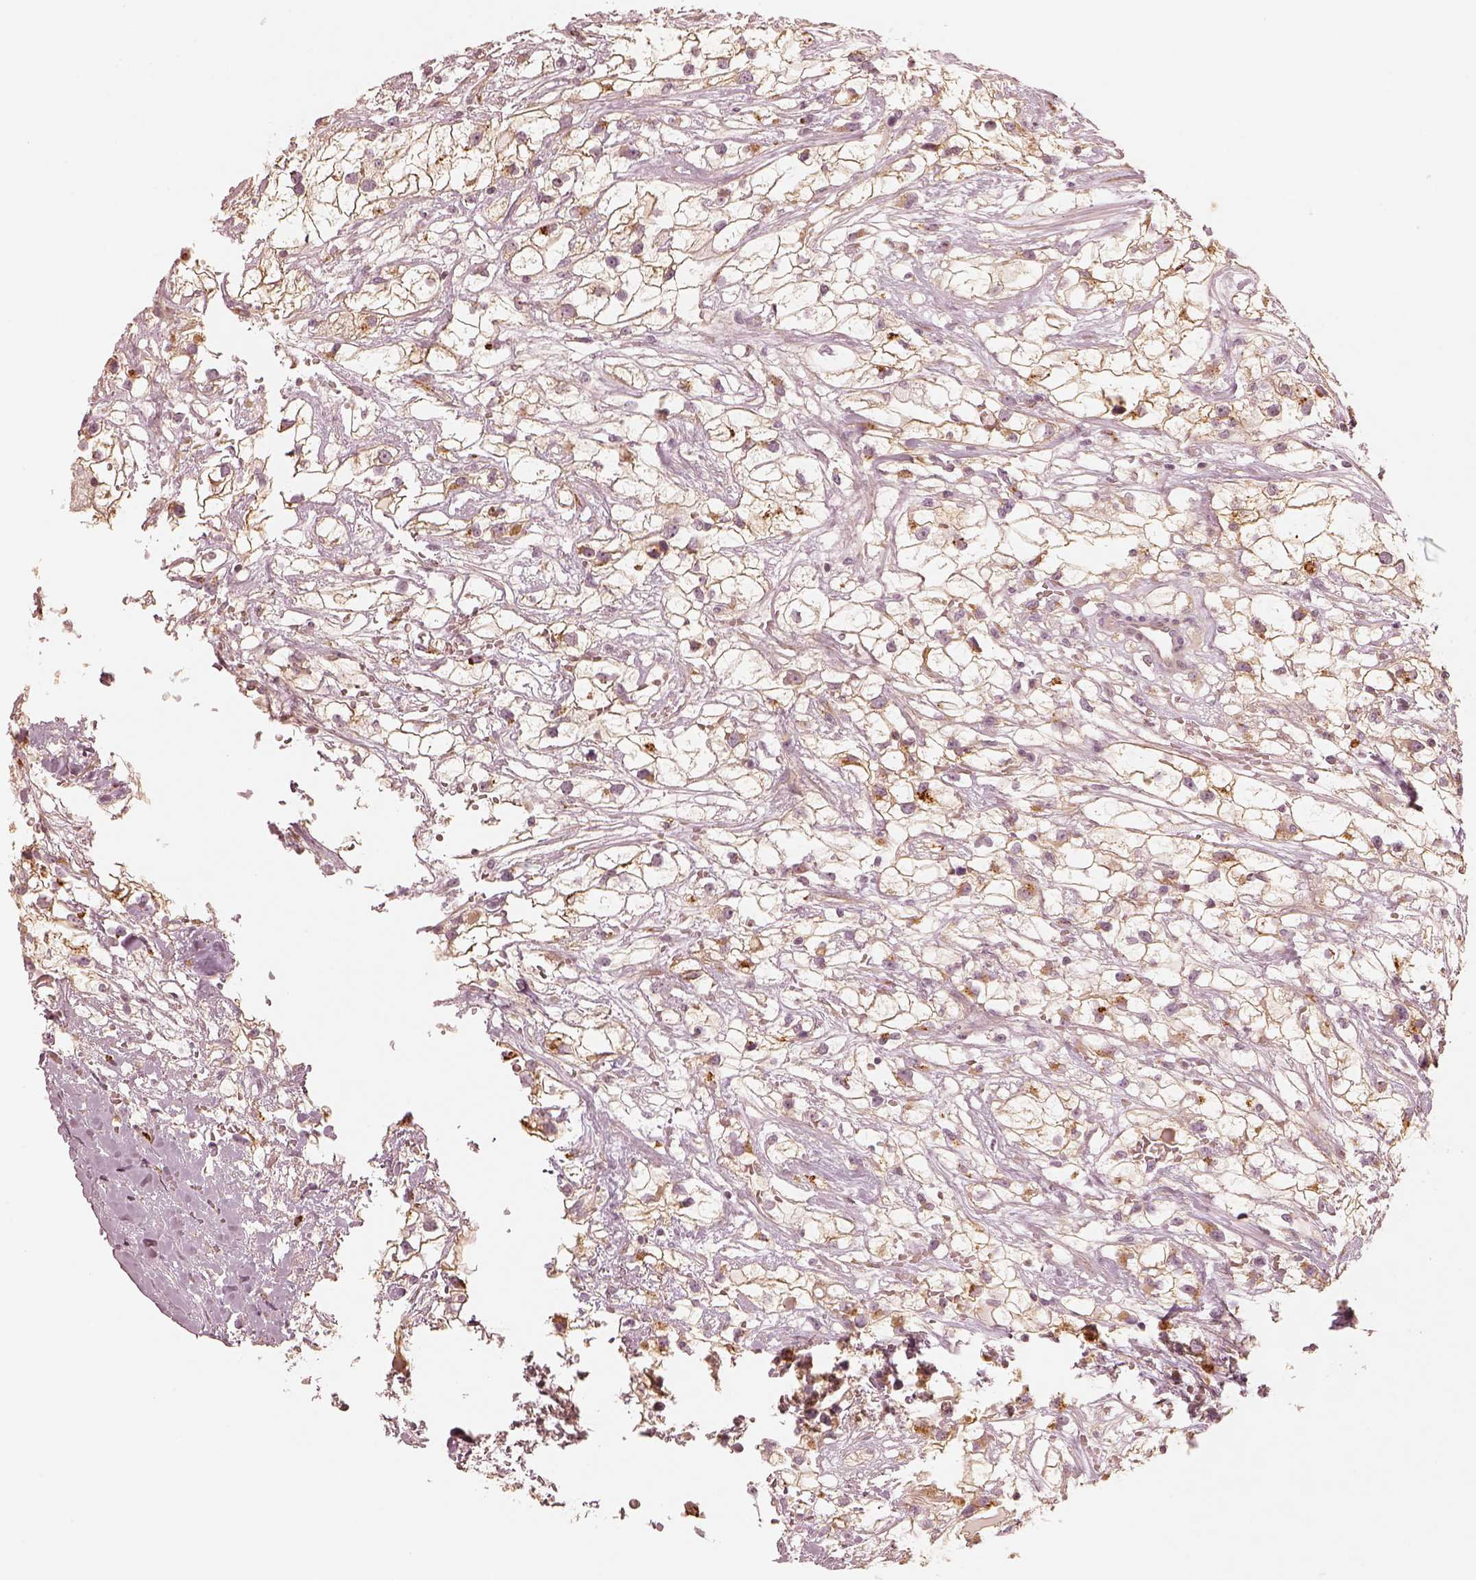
{"staining": {"intensity": "moderate", "quantity": "<25%", "location": "cytoplasmic/membranous"}, "tissue": "renal cancer", "cell_type": "Tumor cells", "image_type": "cancer", "snomed": [{"axis": "morphology", "description": "Adenocarcinoma, NOS"}, {"axis": "topography", "description": "Kidney"}], "caption": "High-power microscopy captured an immunohistochemistry micrograph of renal adenocarcinoma, revealing moderate cytoplasmic/membranous staining in about <25% of tumor cells.", "gene": "GORASP2", "patient": {"sex": "male", "age": 59}}